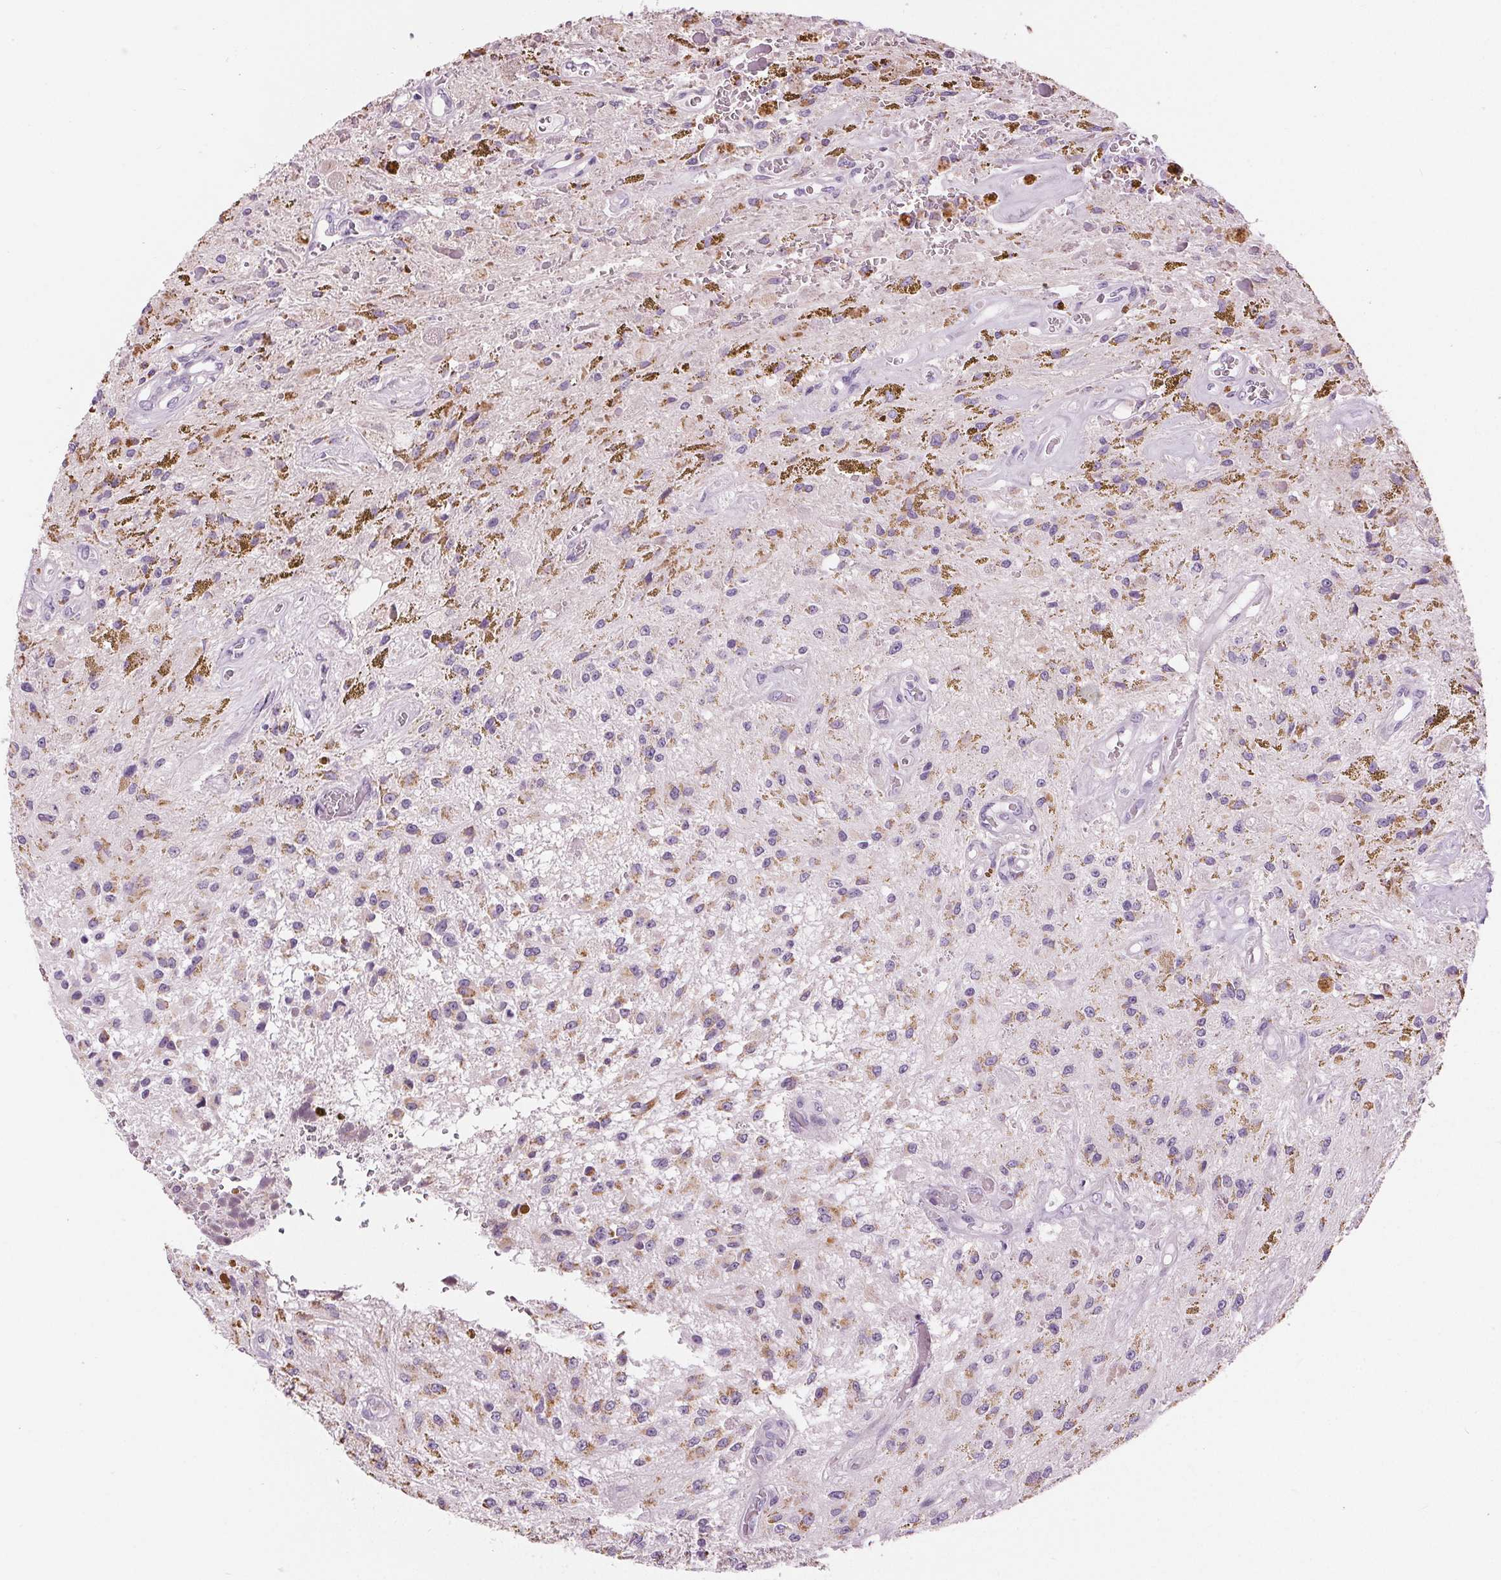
{"staining": {"intensity": "negative", "quantity": "none", "location": "none"}, "tissue": "glioma", "cell_type": "Tumor cells", "image_type": "cancer", "snomed": [{"axis": "morphology", "description": "Glioma, malignant, Low grade"}, {"axis": "topography", "description": "Cerebellum"}], "caption": "There is no significant staining in tumor cells of glioma. (Immunohistochemistry, brightfield microscopy, high magnification).", "gene": "MISP", "patient": {"sex": "female", "age": 14}}